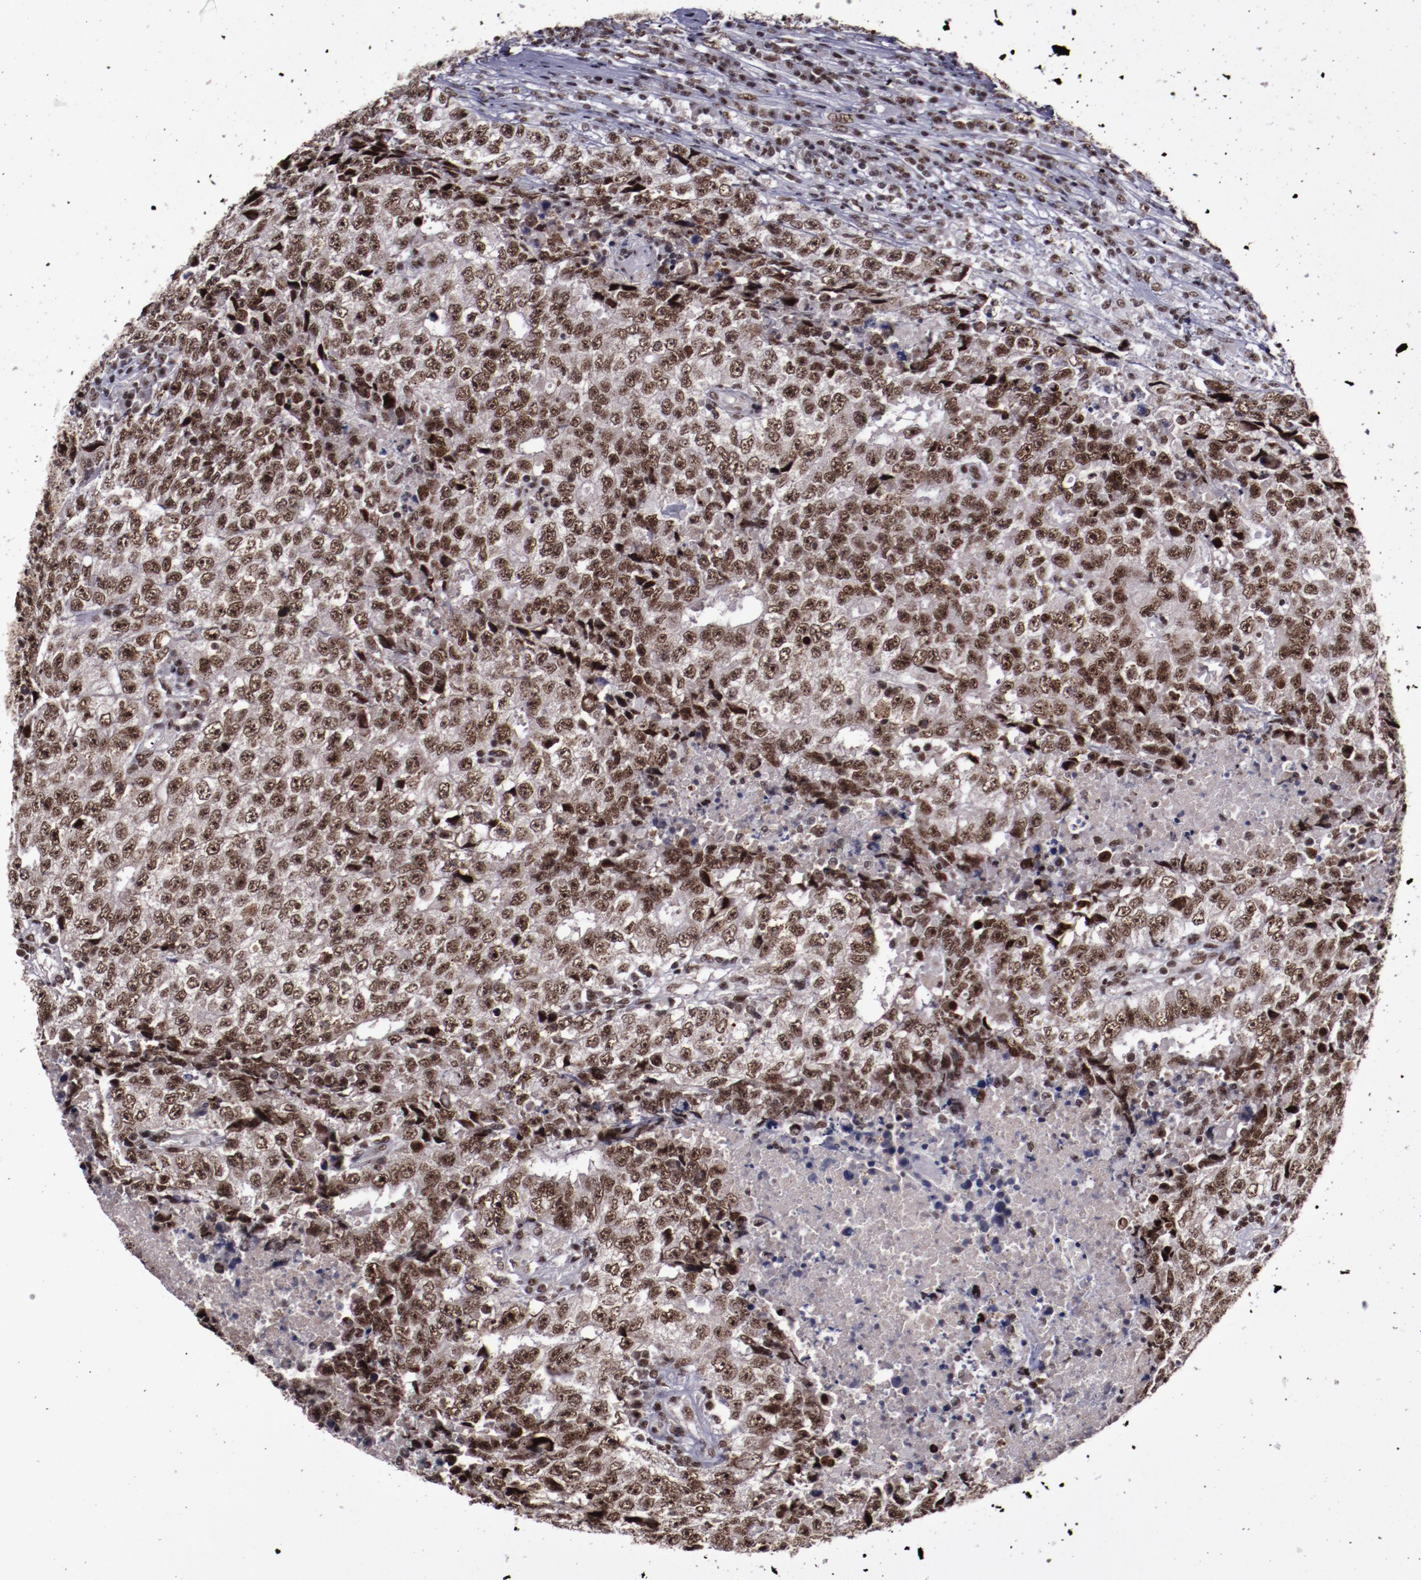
{"staining": {"intensity": "strong", "quantity": ">75%", "location": "nuclear"}, "tissue": "testis cancer", "cell_type": "Tumor cells", "image_type": "cancer", "snomed": [{"axis": "morphology", "description": "Necrosis, NOS"}, {"axis": "morphology", "description": "Carcinoma, Embryonal, NOS"}, {"axis": "topography", "description": "Testis"}], "caption": "Immunohistochemical staining of embryonal carcinoma (testis) reveals strong nuclear protein expression in approximately >75% of tumor cells. Nuclei are stained in blue.", "gene": "ERH", "patient": {"sex": "male", "age": 19}}